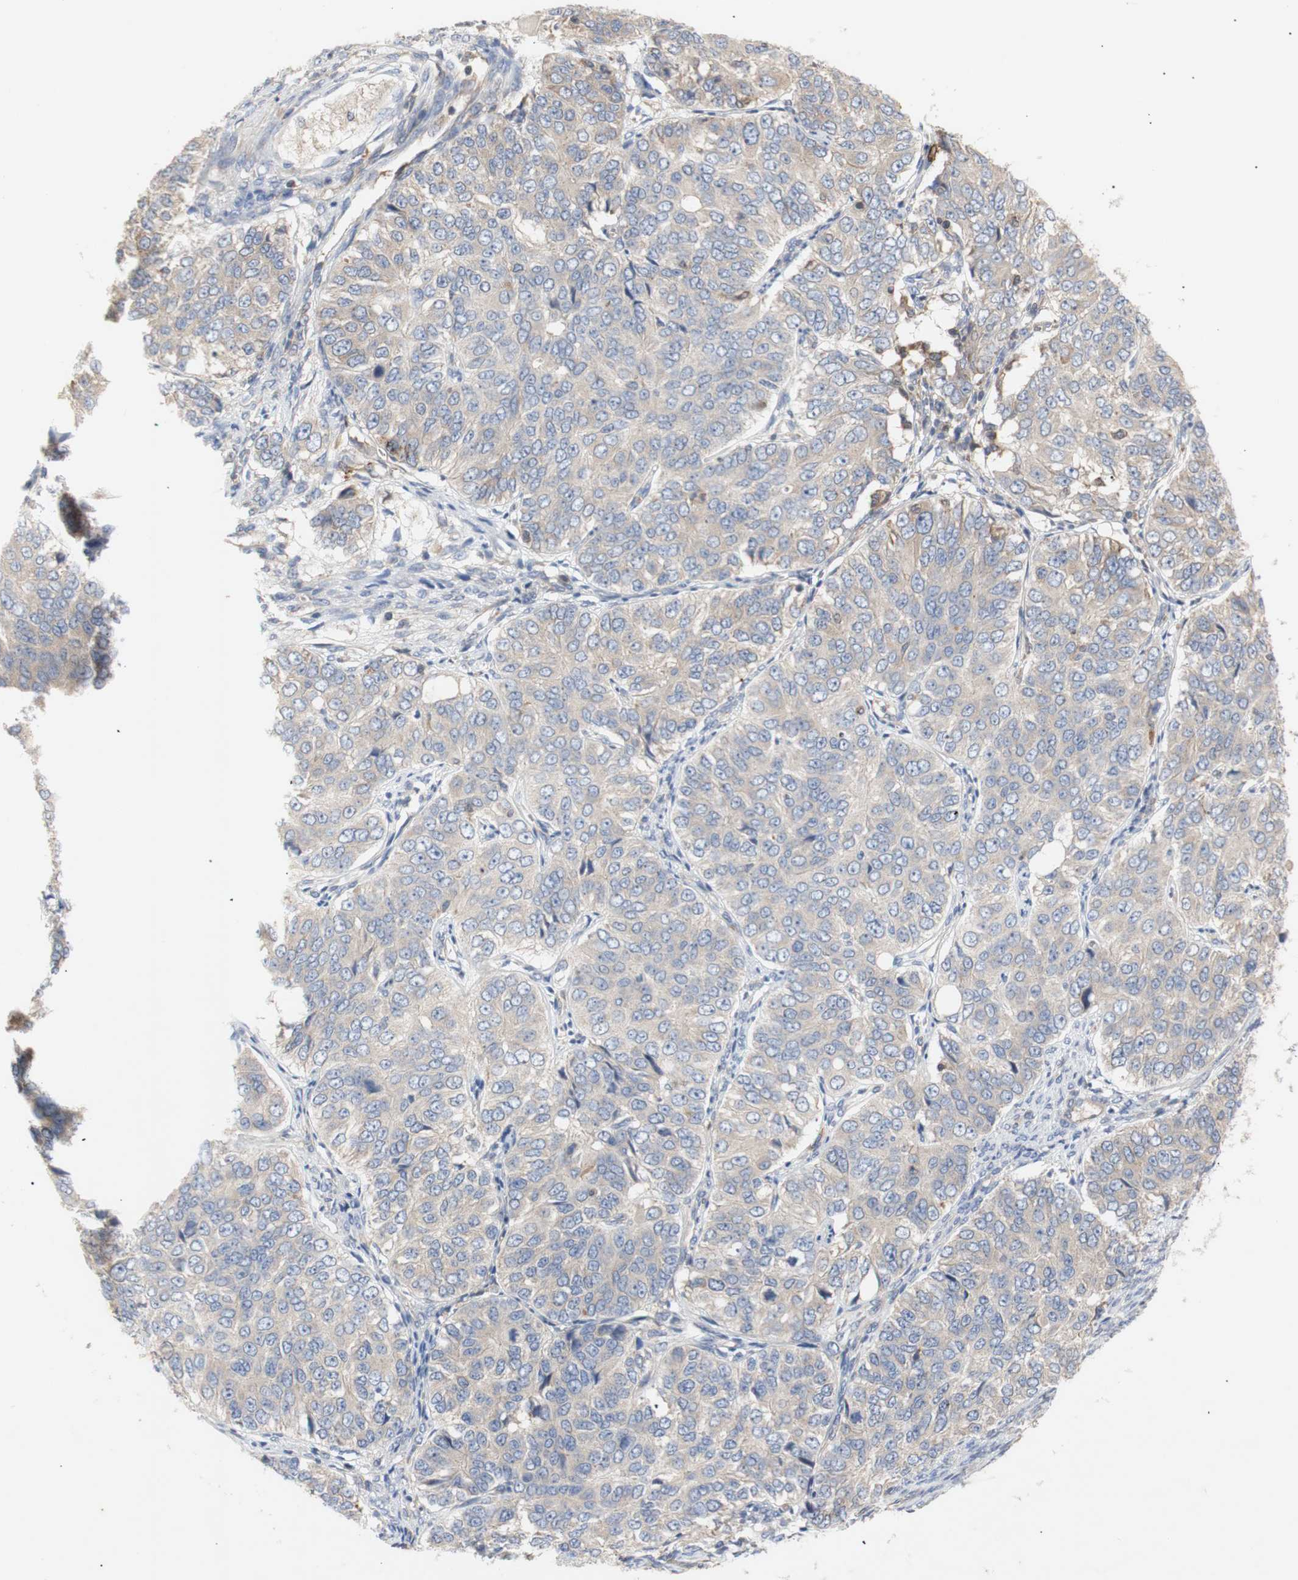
{"staining": {"intensity": "weak", "quantity": ">75%", "location": "cytoplasmic/membranous"}, "tissue": "ovarian cancer", "cell_type": "Tumor cells", "image_type": "cancer", "snomed": [{"axis": "morphology", "description": "Carcinoma, endometroid"}, {"axis": "topography", "description": "Ovary"}], "caption": "This photomicrograph shows immunohistochemistry staining of ovarian cancer, with low weak cytoplasmic/membranous positivity in approximately >75% of tumor cells.", "gene": "IKBKG", "patient": {"sex": "female", "age": 51}}